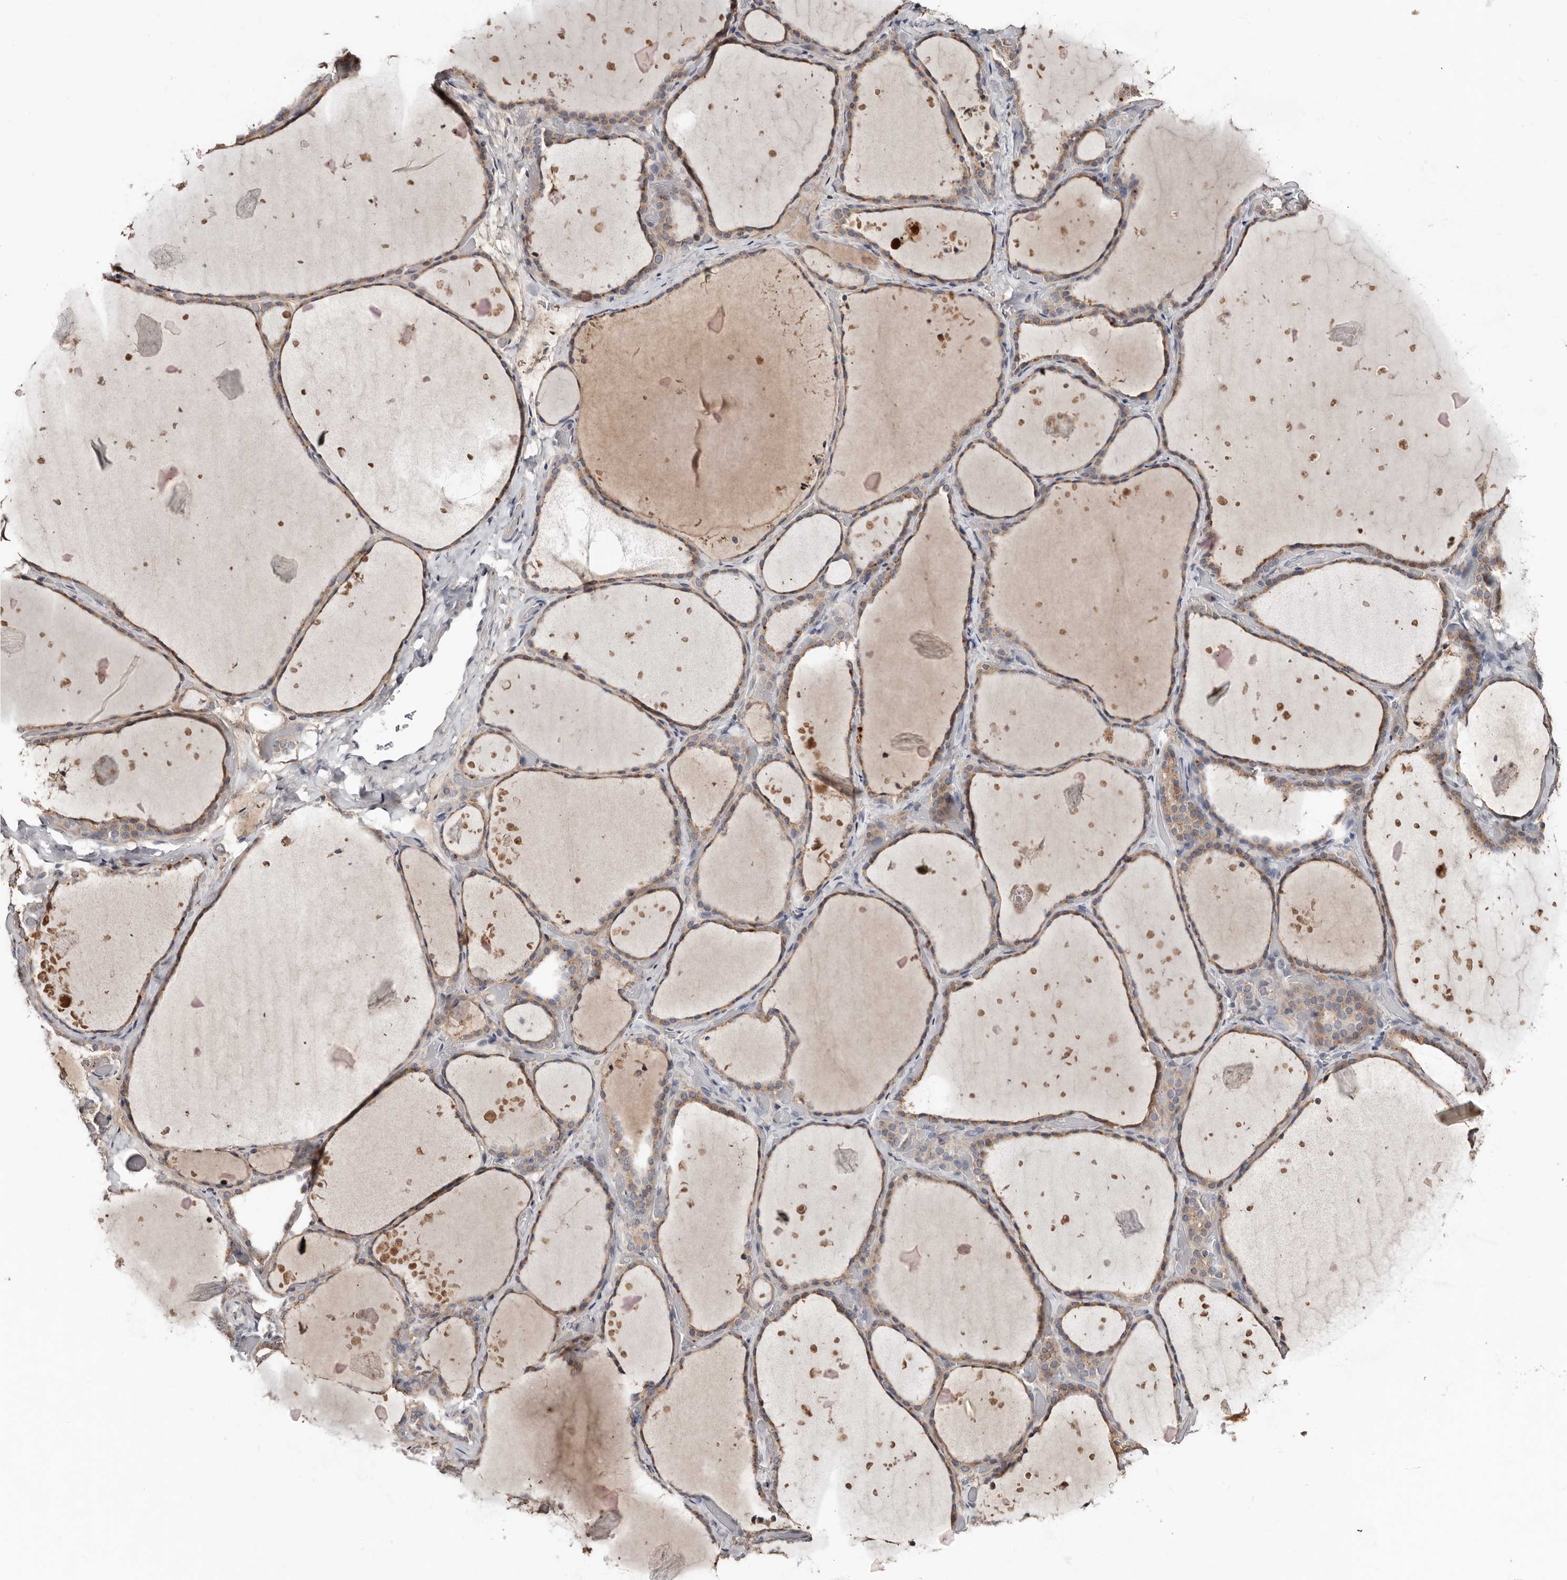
{"staining": {"intensity": "moderate", "quantity": ">75%", "location": "cytoplasmic/membranous"}, "tissue": "thyroid gland", "cell_type": "Glandular cells", "image_type": "normal", "snomed": [{"axis": "morphology", "description": "Normal tissue, NOS"}, {"axis": "topography", "description": "Thyroid gland"}], "caption": "Immunohistochemical staining of unremarkable thyroid gland exhibits medium levels of moderate cytoplasmic/membranous expression in approximately >75% of glandular cells. (IHC, brightfield microscopy, high magnification).", "gene": "SLC39A2", "patient": {"sex": "female", "age": 44}}